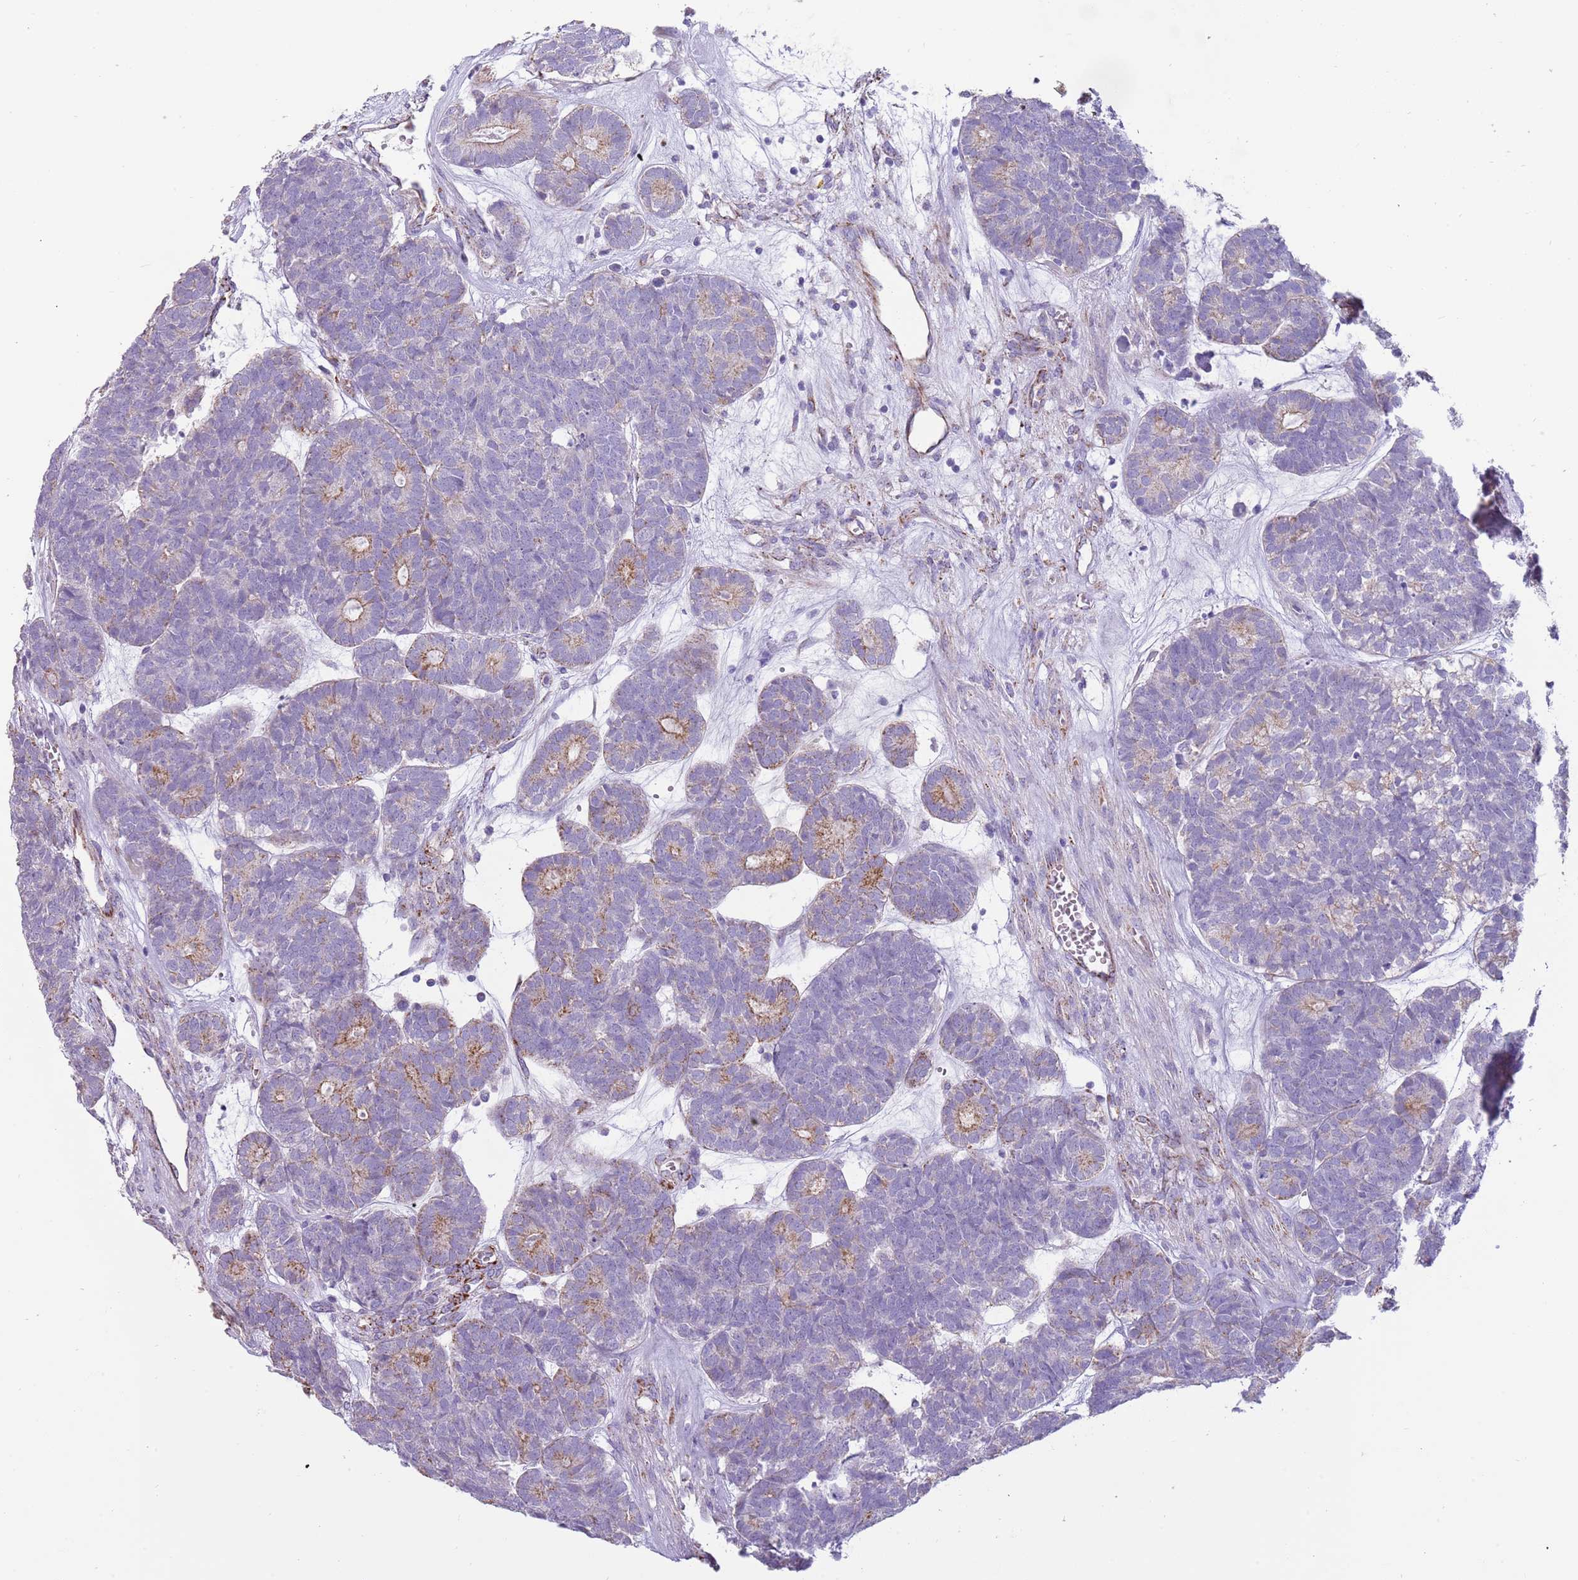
{"staining": {"intensity": "moderate", "quantity": "<25%", "location": "cytoplasmic/membranous"}, "tissue": "head and neck cancer", "cell_type": "Tumor cells", "image_type": "cancer", "snomed": [{"axis": "morphology", "description": "Adenocarcinoma, NOS"}, {"axis": "topography", "description": "Head-Neck"}], "caption": "High-power microscopy captured an immunohistochemistry (IHC) micrograph of head and neck adenocarcinoma, revealing moderate cytoplasmic/membranous expression in about <25% of tumor cells.", "gene": "RNF222", "patient": {"sex": "female", "age": 81}}